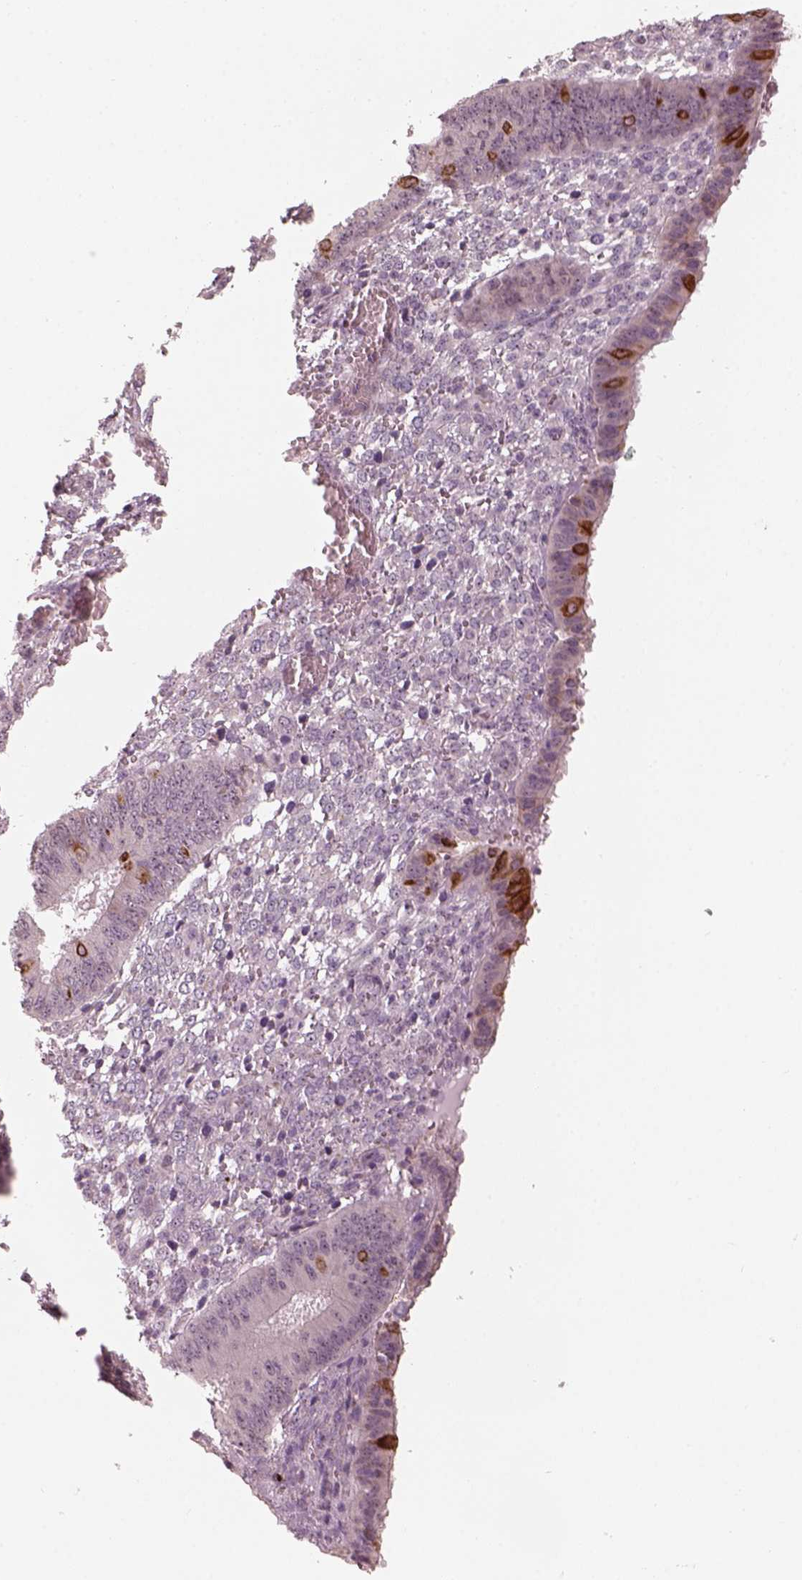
{"staining": {"intensity": "negative", "quantity": "none", "location": "none"}, "tissue": "endometrium", "cell_type": "Cells in endometrial stroma", "image_type": "normal", "snomed": [{"axis": "morphology", "description": "Normal tissue, NOS"}, {"axis": "topography", "description": "Endometrium"}], "caption": "The photomicrograph reveals no significant positivity in cells in endometrial stroma of endometrium. Brightfield microscopy of IHC stained with DAB (3,3'-diaminobenzidine) (brown) and hematoxylin (blue), captured at high magnification.", "gene": "CDS1", "patient": {"sex": "female", "age": 42}}